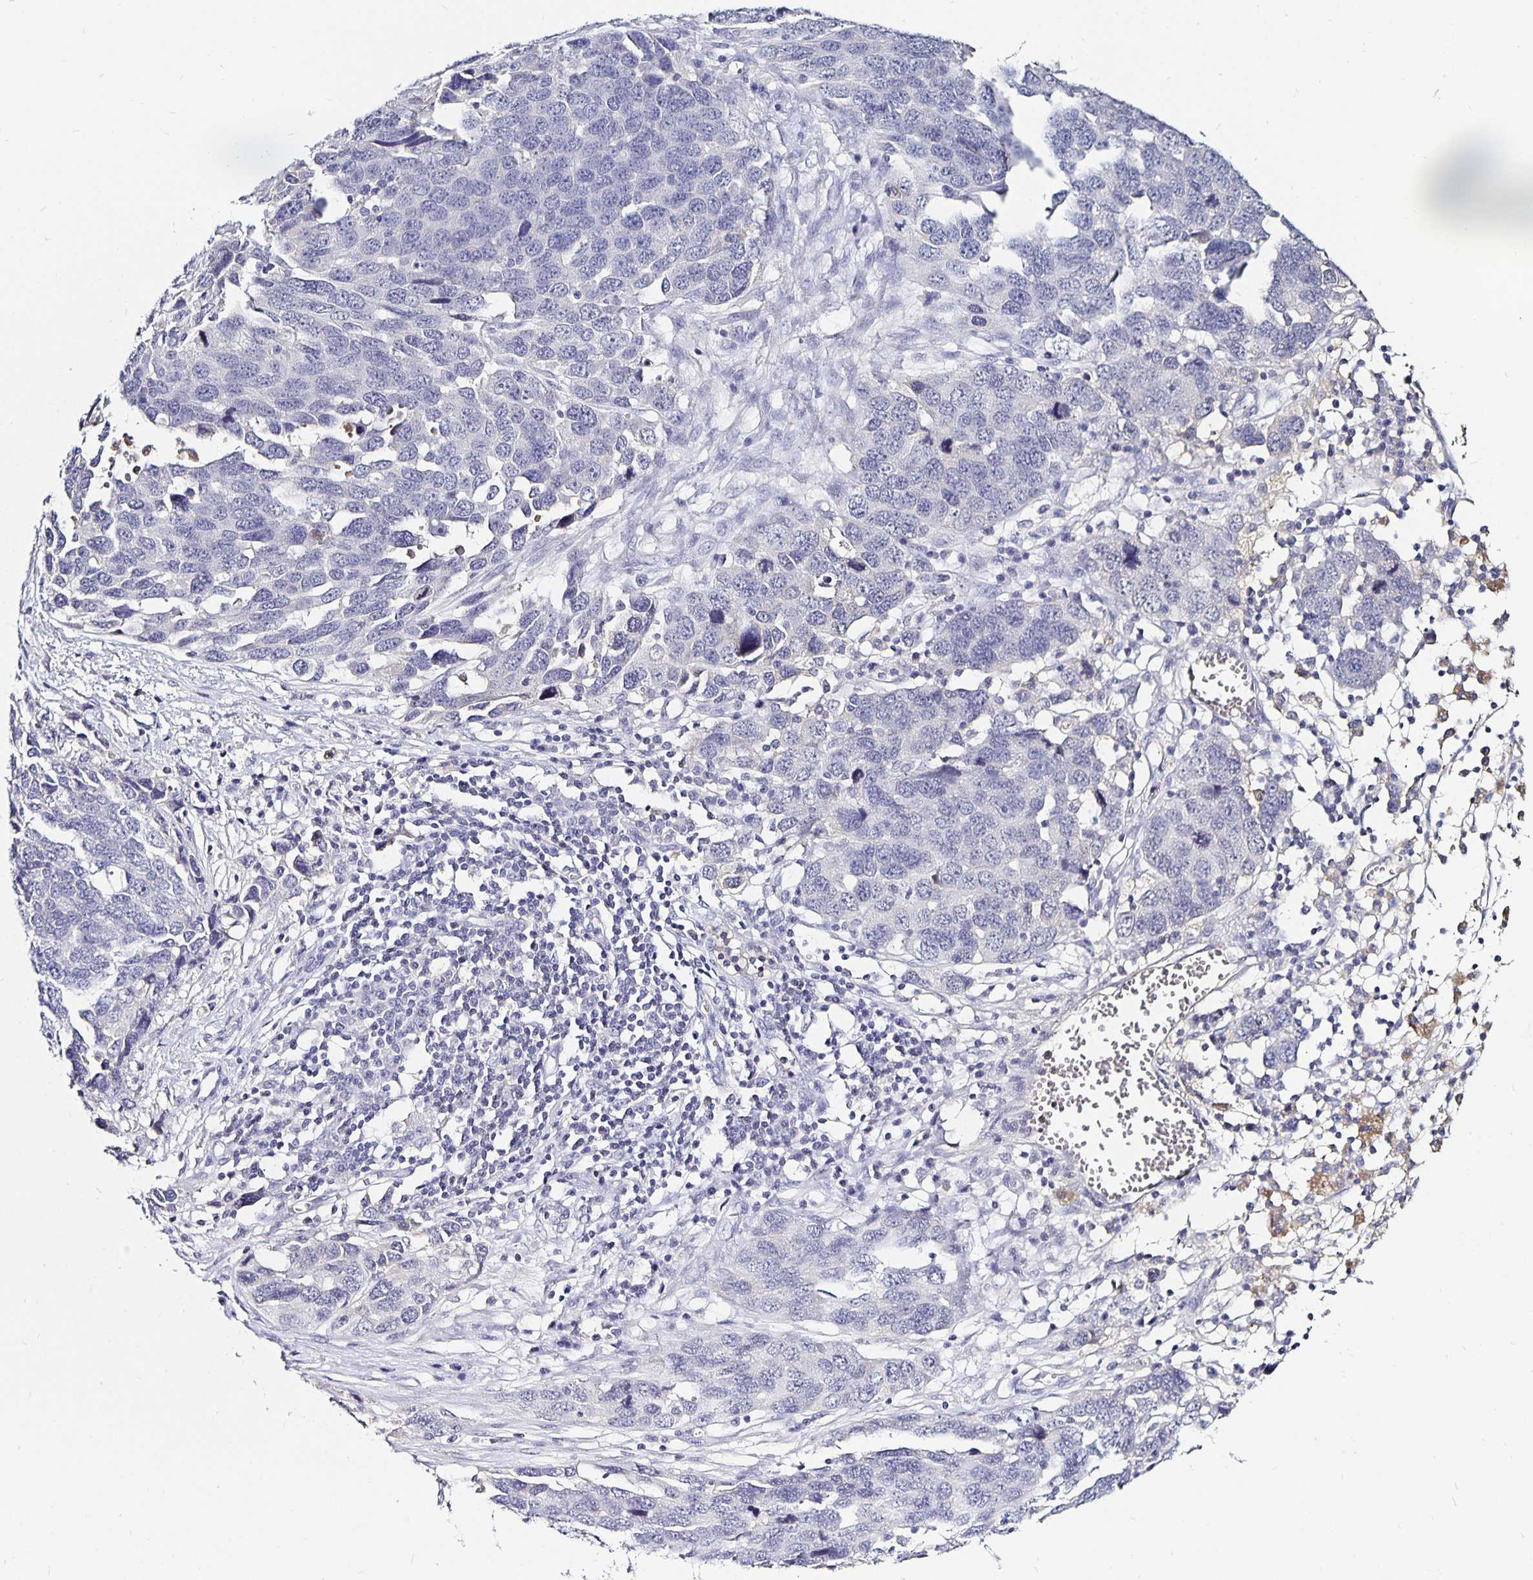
{"staining": {"intensity": "negative", "quantity": "none", "location": "none"}, "tissue": "ovarian cancer", "cell_type": "Tumor cells", "image_type": "cancer", "snomed": [{"axis": "morphology", "description": "Cystadenocarcinoma, serous, NOS"}, {"axis": "topography", "description": "Ovary"}], "caption": "Ovarian cancer (serous cystadenocarcinoma) was stained to show a protein in brown. There is no significant expression in tumor cells. (Brightfield microscopy of DAB immunohistochemistry (IHC) at high magnification).", "gene": "TTR", "patient": {"sex": "female", "age": 76}}